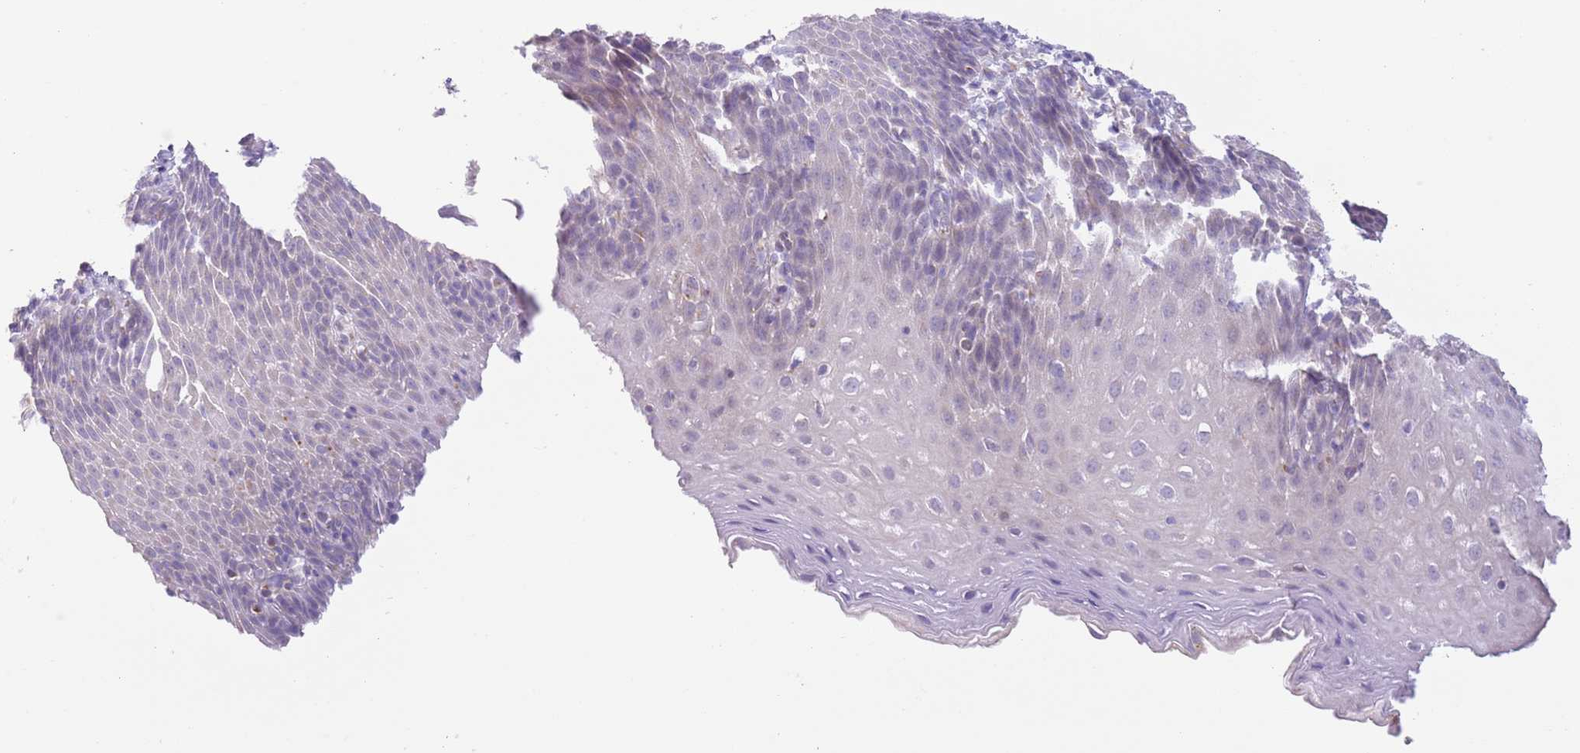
{"staining": {"intensity": "negative", "quantity": "none", "location": "none"}, "tissue": "esophagus", "cell_type": "Squamous epithelial cells", "image_type": "normal", "snomed": [{"axis": "morphology", "description": "Normal tissue, NOS"}, {"axis": "topography", "description": "Esophagus"}], "caption": "IHC photomicrograph of benign esophagus stained for a protein (brown), which demonstrates no staining in squamous epithelial cells.", "gene": "C20orf96", "patient": {"sex": "female", "age": 61}}